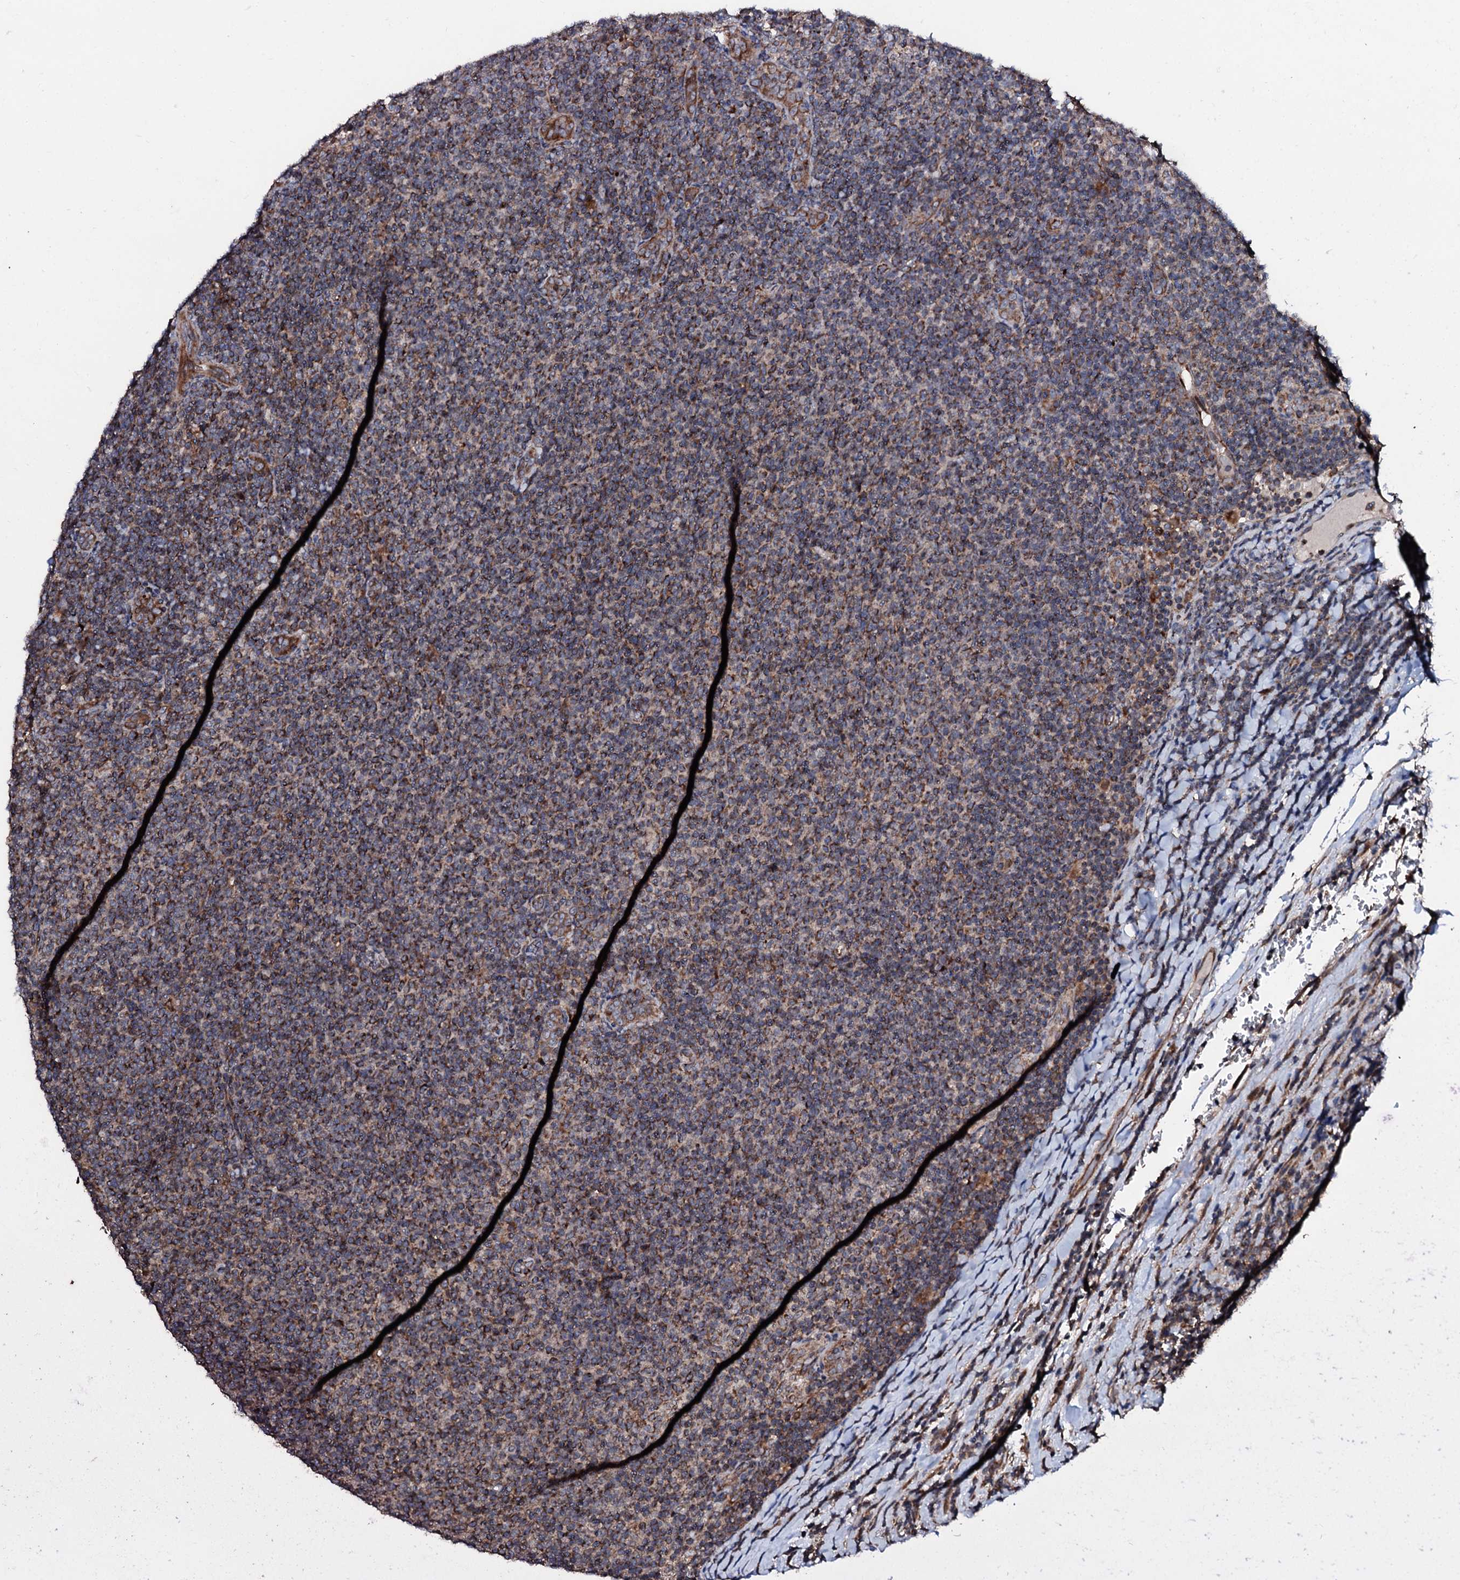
{"staining": {"intensity": "moderate", "quantity": ">75%", "location": "cytoplasmic/membranous"}, "tissue": "lymphoma", "cell_type": "Tumor cells", "image_type": "cancer", "snomed": [{"axis": "morphology", "description": "Malignant lymphoma, non-Hodgkin's type, Low grade"}, {"axis": "topography", "description": "Lymph node"}], "caption": "Immunohistochemical staining of human lymphoma reveals medium levels of moderate cytoplasmic/membranous positivity in approximately >75% of tumor cells.", "gene": "SDHAF2", "patient": {"sex": "male", "age": 66}}